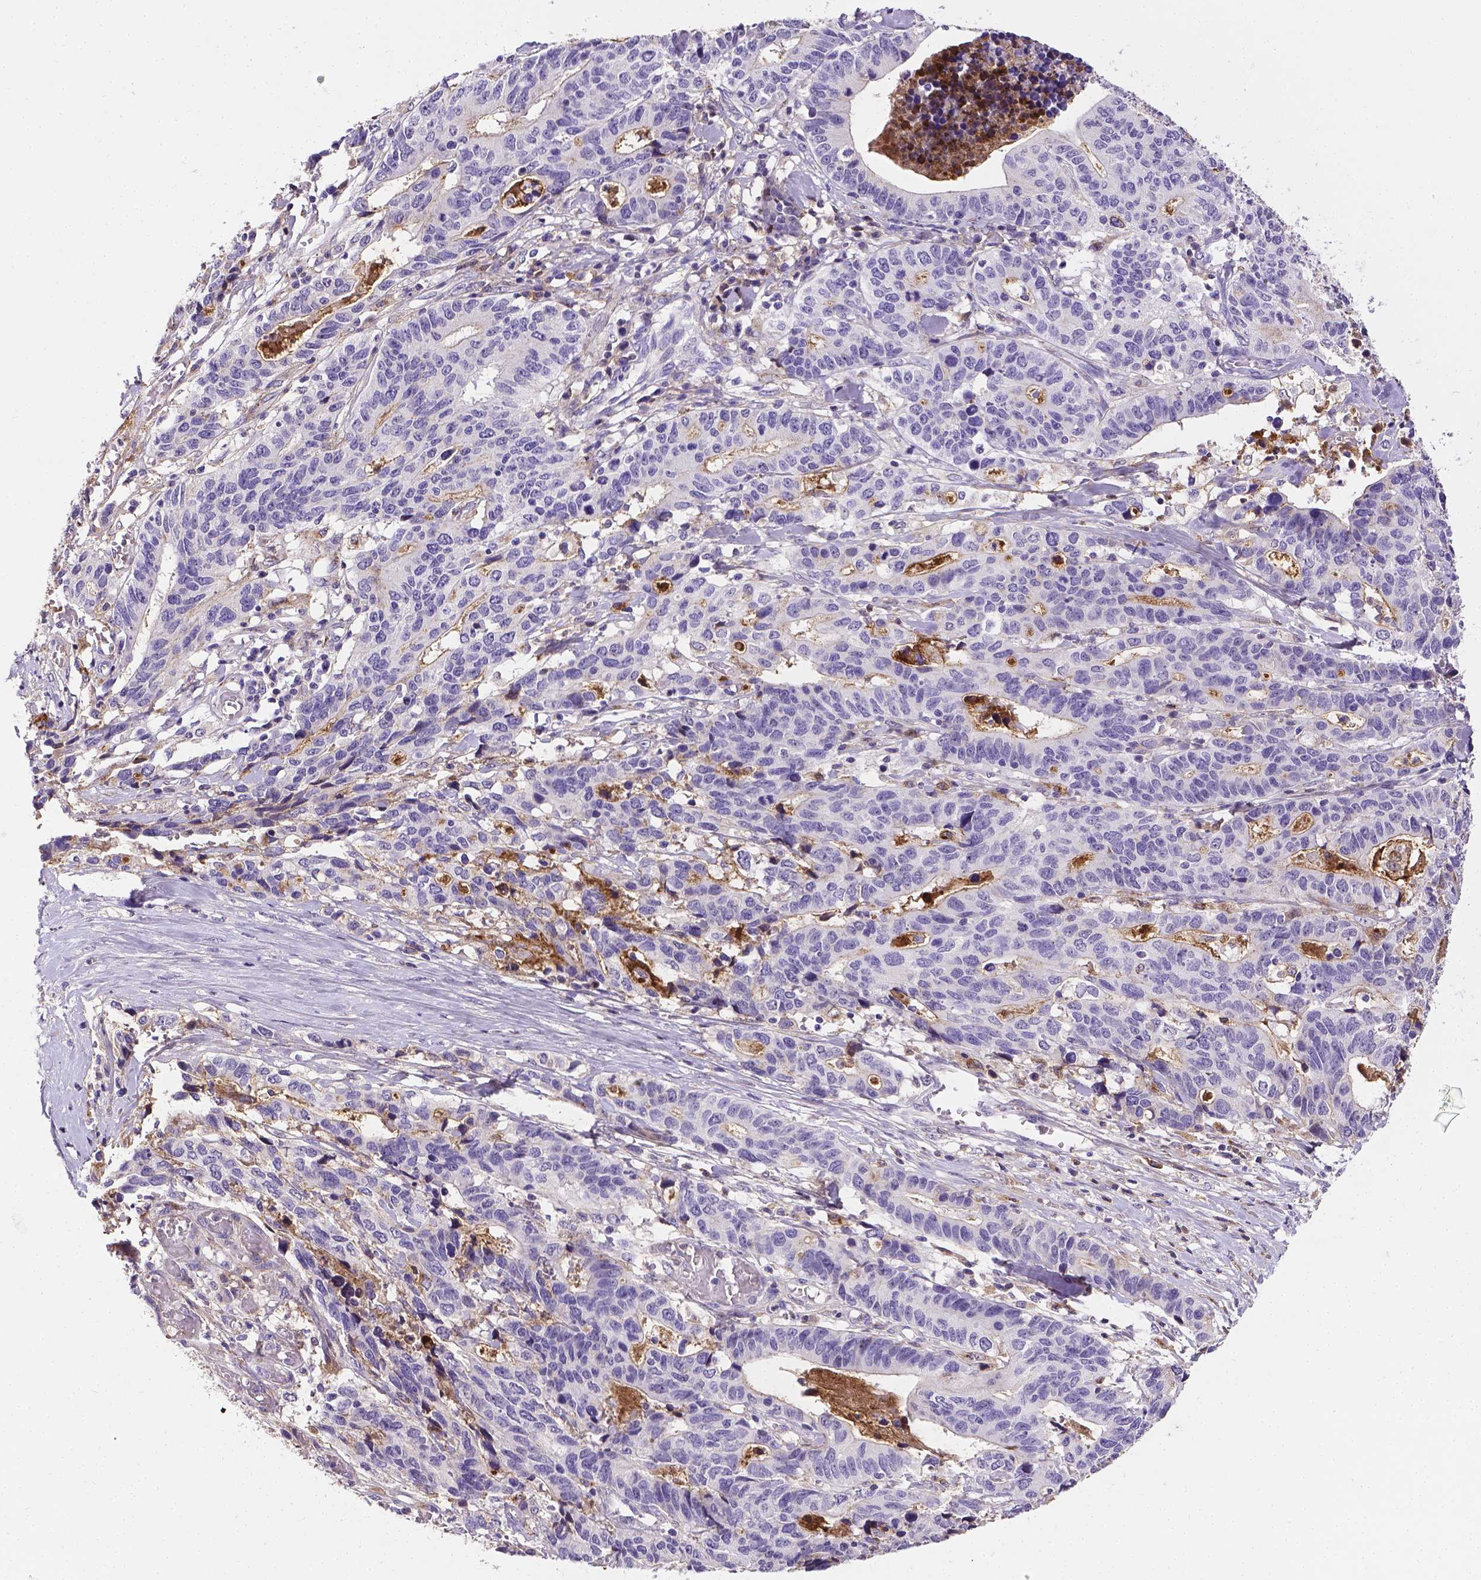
{"staining": {"intensity": "negative", "quantity": "none", "location": "none"}, "tissue": "stomach cancer", "cell_type": "Tumor cells", "image_type": "cancer", "snomed": [{"axis": "morphology", "description": "Adenocarcinoma, NOS"}, {"axis": "topography", "description": "Stomach, upper"}], "caption": "Immunohistochemical staining of adenocarcinoma (stomach) reveals no significant expression in tumor cells.", "gene": "APOE", "patient": {"sex": "female", "age": 67}}